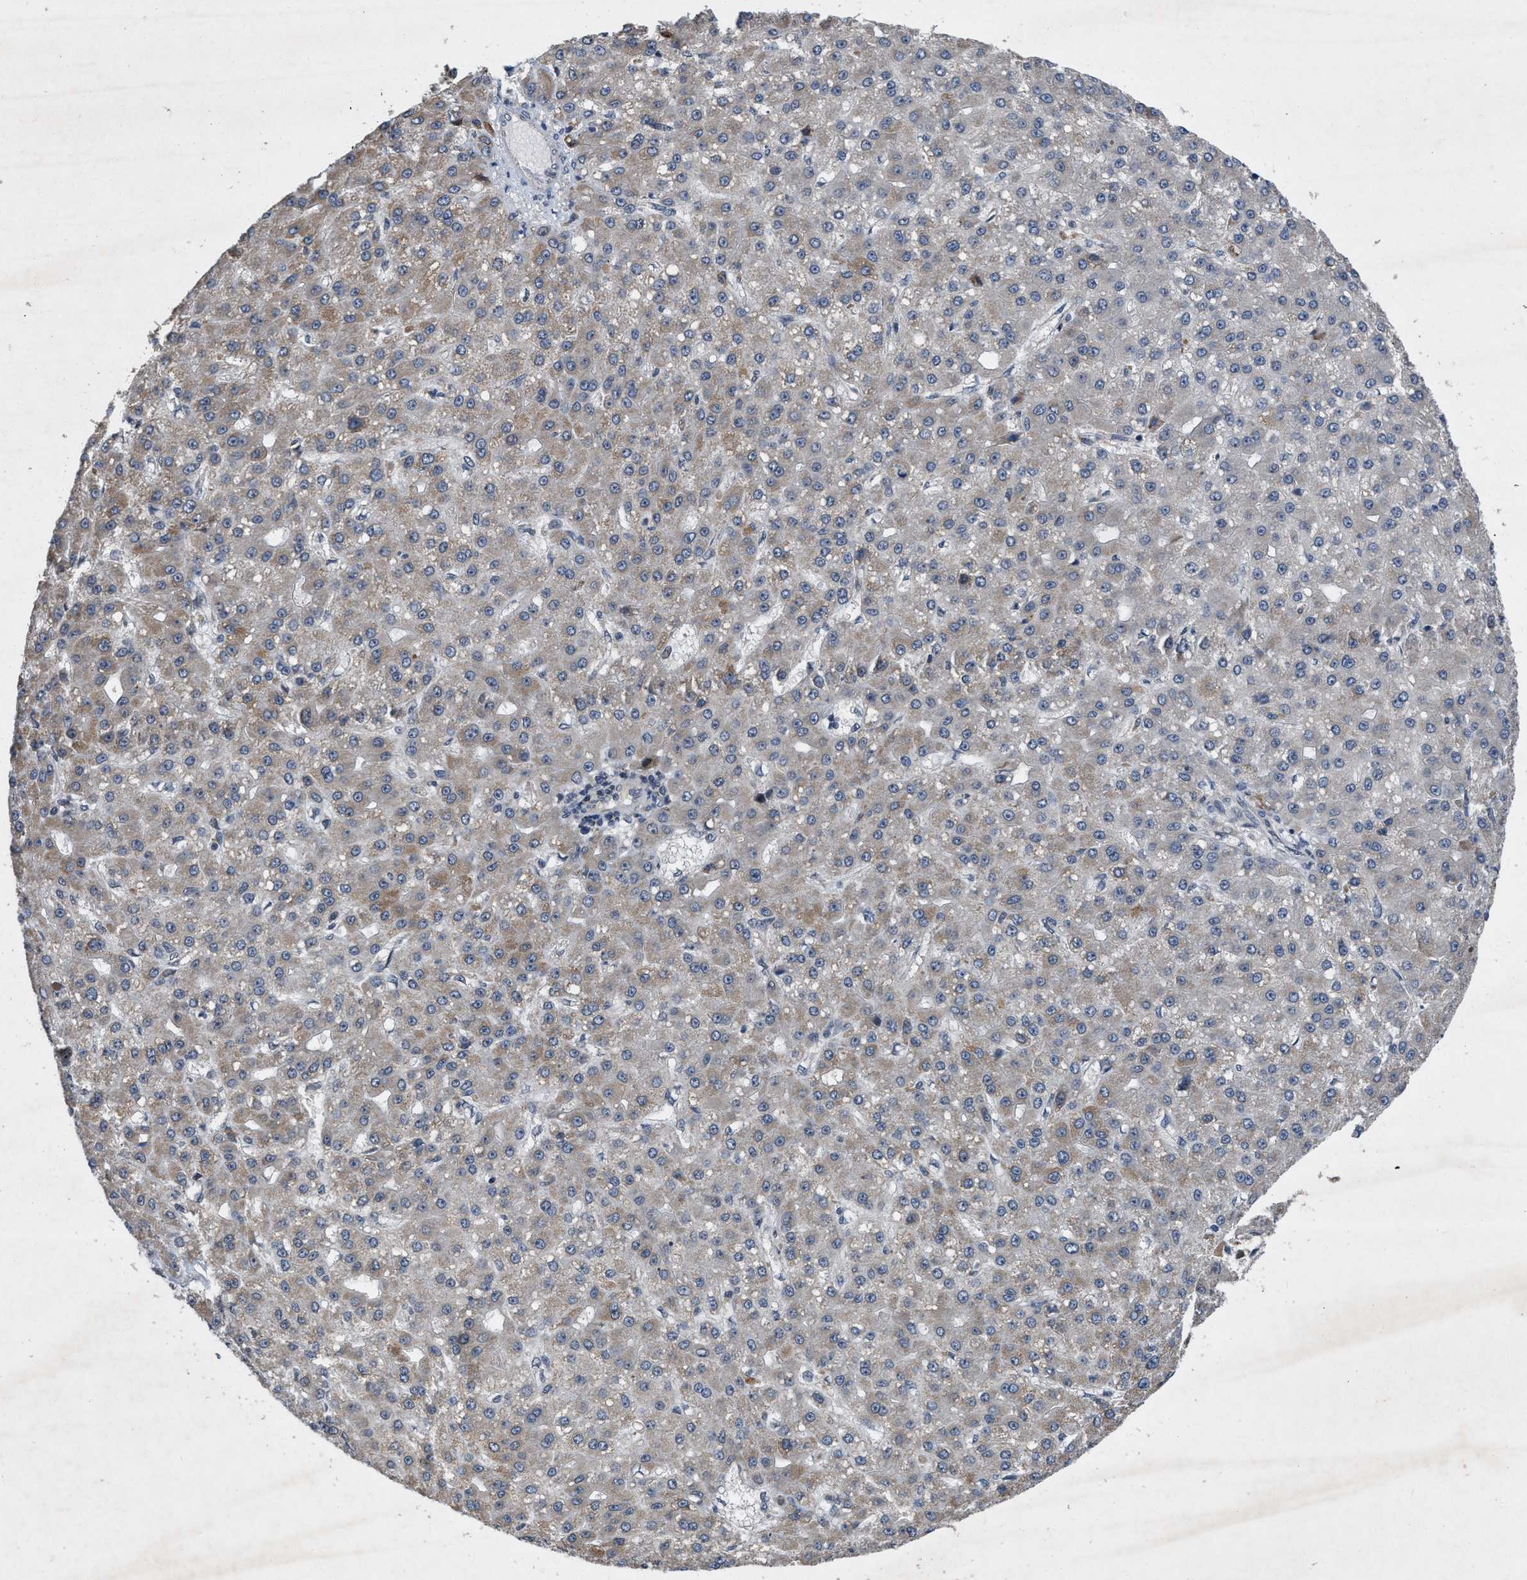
{"staining": {"intensity": "weak", "quantity": "<25%", "location": "cytoplasmic/membranous"}, "tissue": "liver cancer", "cell_type": "Tumor cells", "image_type": "cancer", "snomed": [{"axis": "morphology", "description": "Carcinoma, Hepatocellular, NOS"}, {"axis": "topography", "description": "Liver"}], "caption": "A high-resolution image shows IHC staining of liver hepatocellular carcinoma, which demonstrates no significant staining in tumor cells.", "gene": "ZNHIT1", "patient": {"sex": "male", "age": 67}}